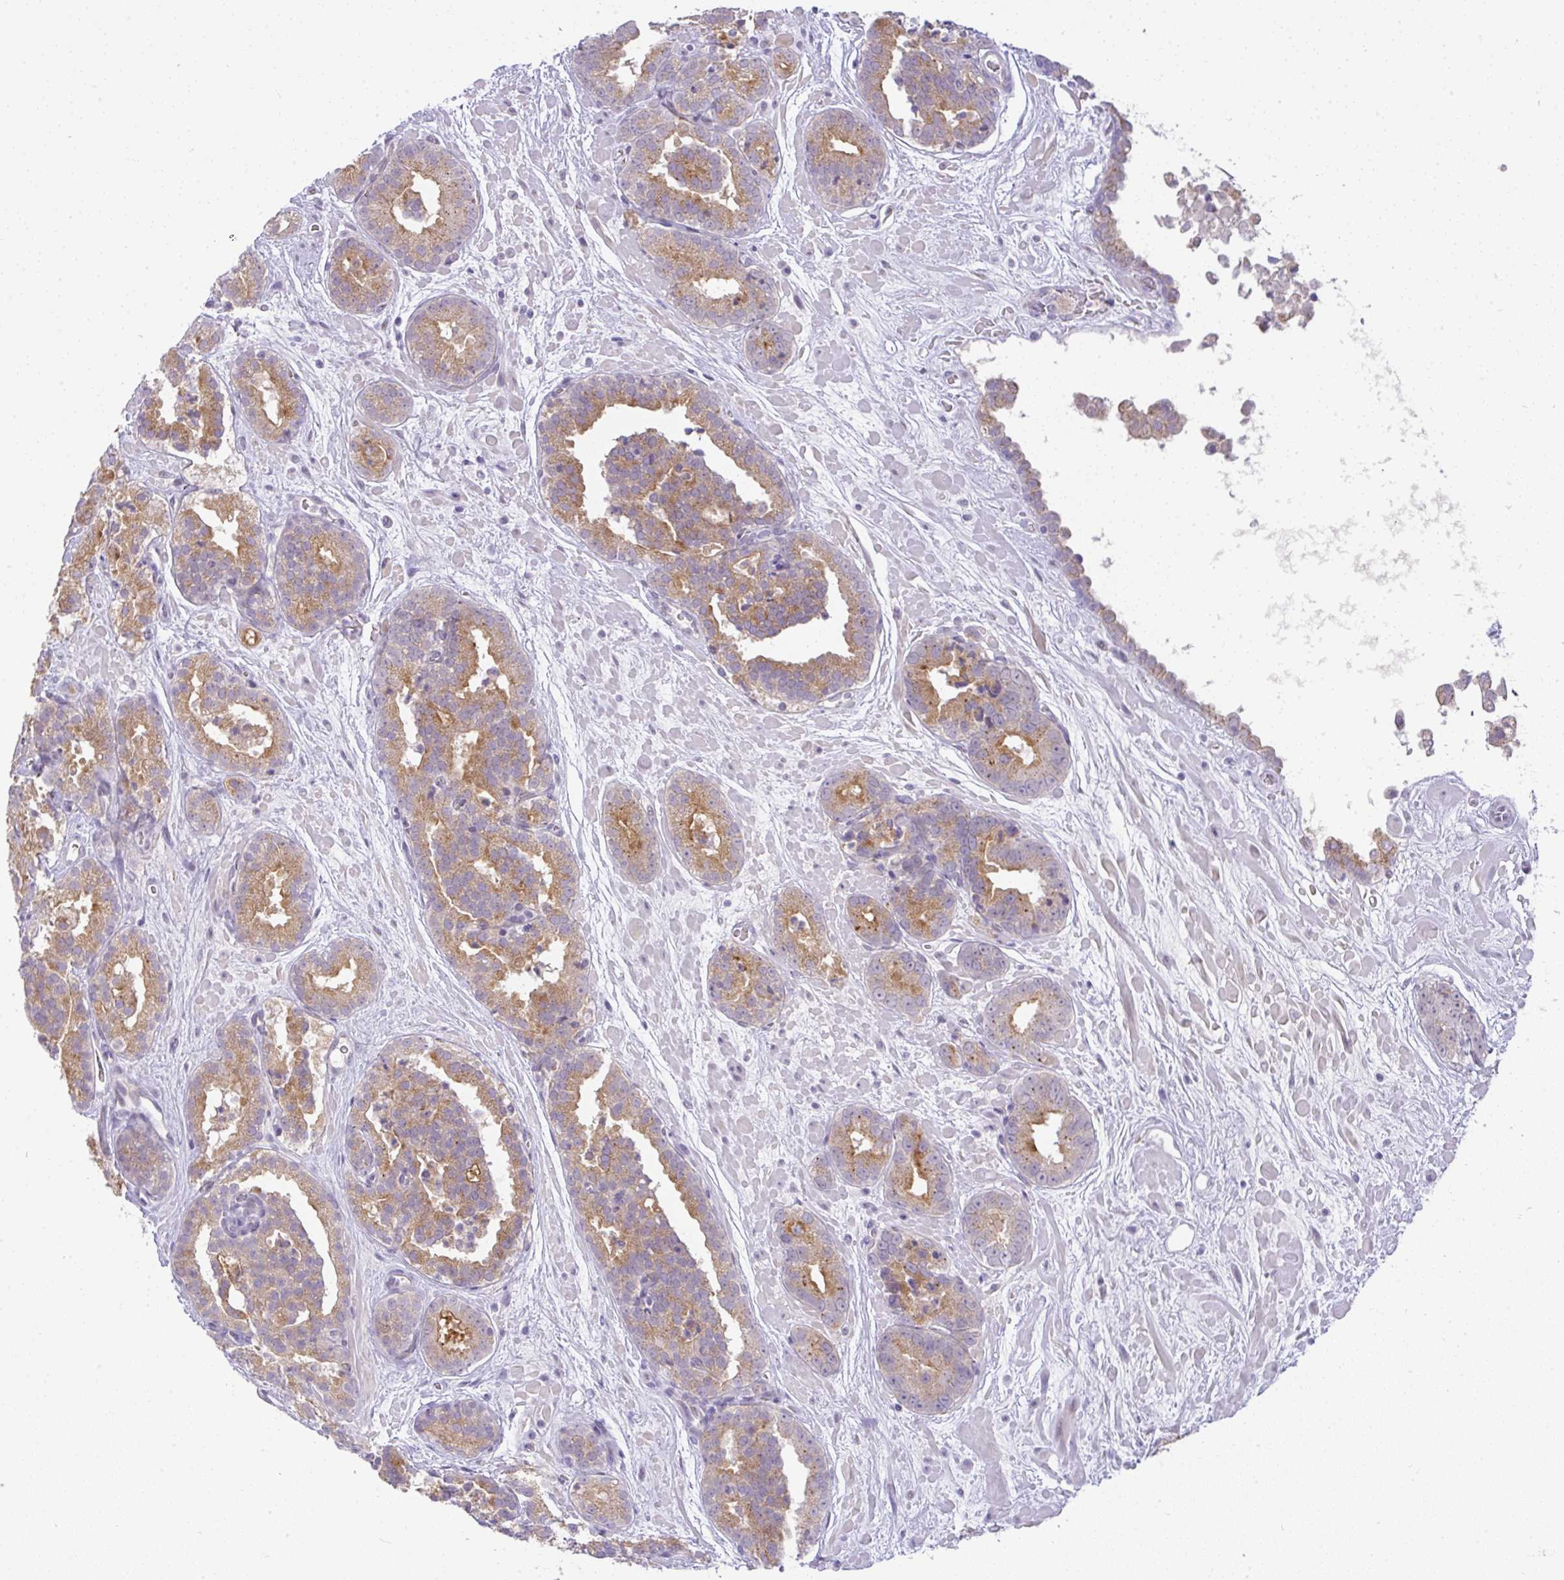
{"staining": {"intensity": "moderate", "quantity": "25%-75%", "location": "cytoplasmic/membranous"}, "tissue": "prostate cancer", "cell_type": "Tumor cells", "image_type": "cancer", "snomed": [{"axis": "morphology", "description": "Adenocarcinoma, High grade"}, {"axis": "topography", "description": "Prostate"}], "caption": "Moderate cytoplasmic/membranous positivity for a protein is appreciated in approximately 25%-75% of tumor cells of prostate cancer (high-grade adenocarcinoma) using immunohistochemistry (IHC).", "gene": "FAM177A1", "patient": {"sex": "male", "age": 66}}